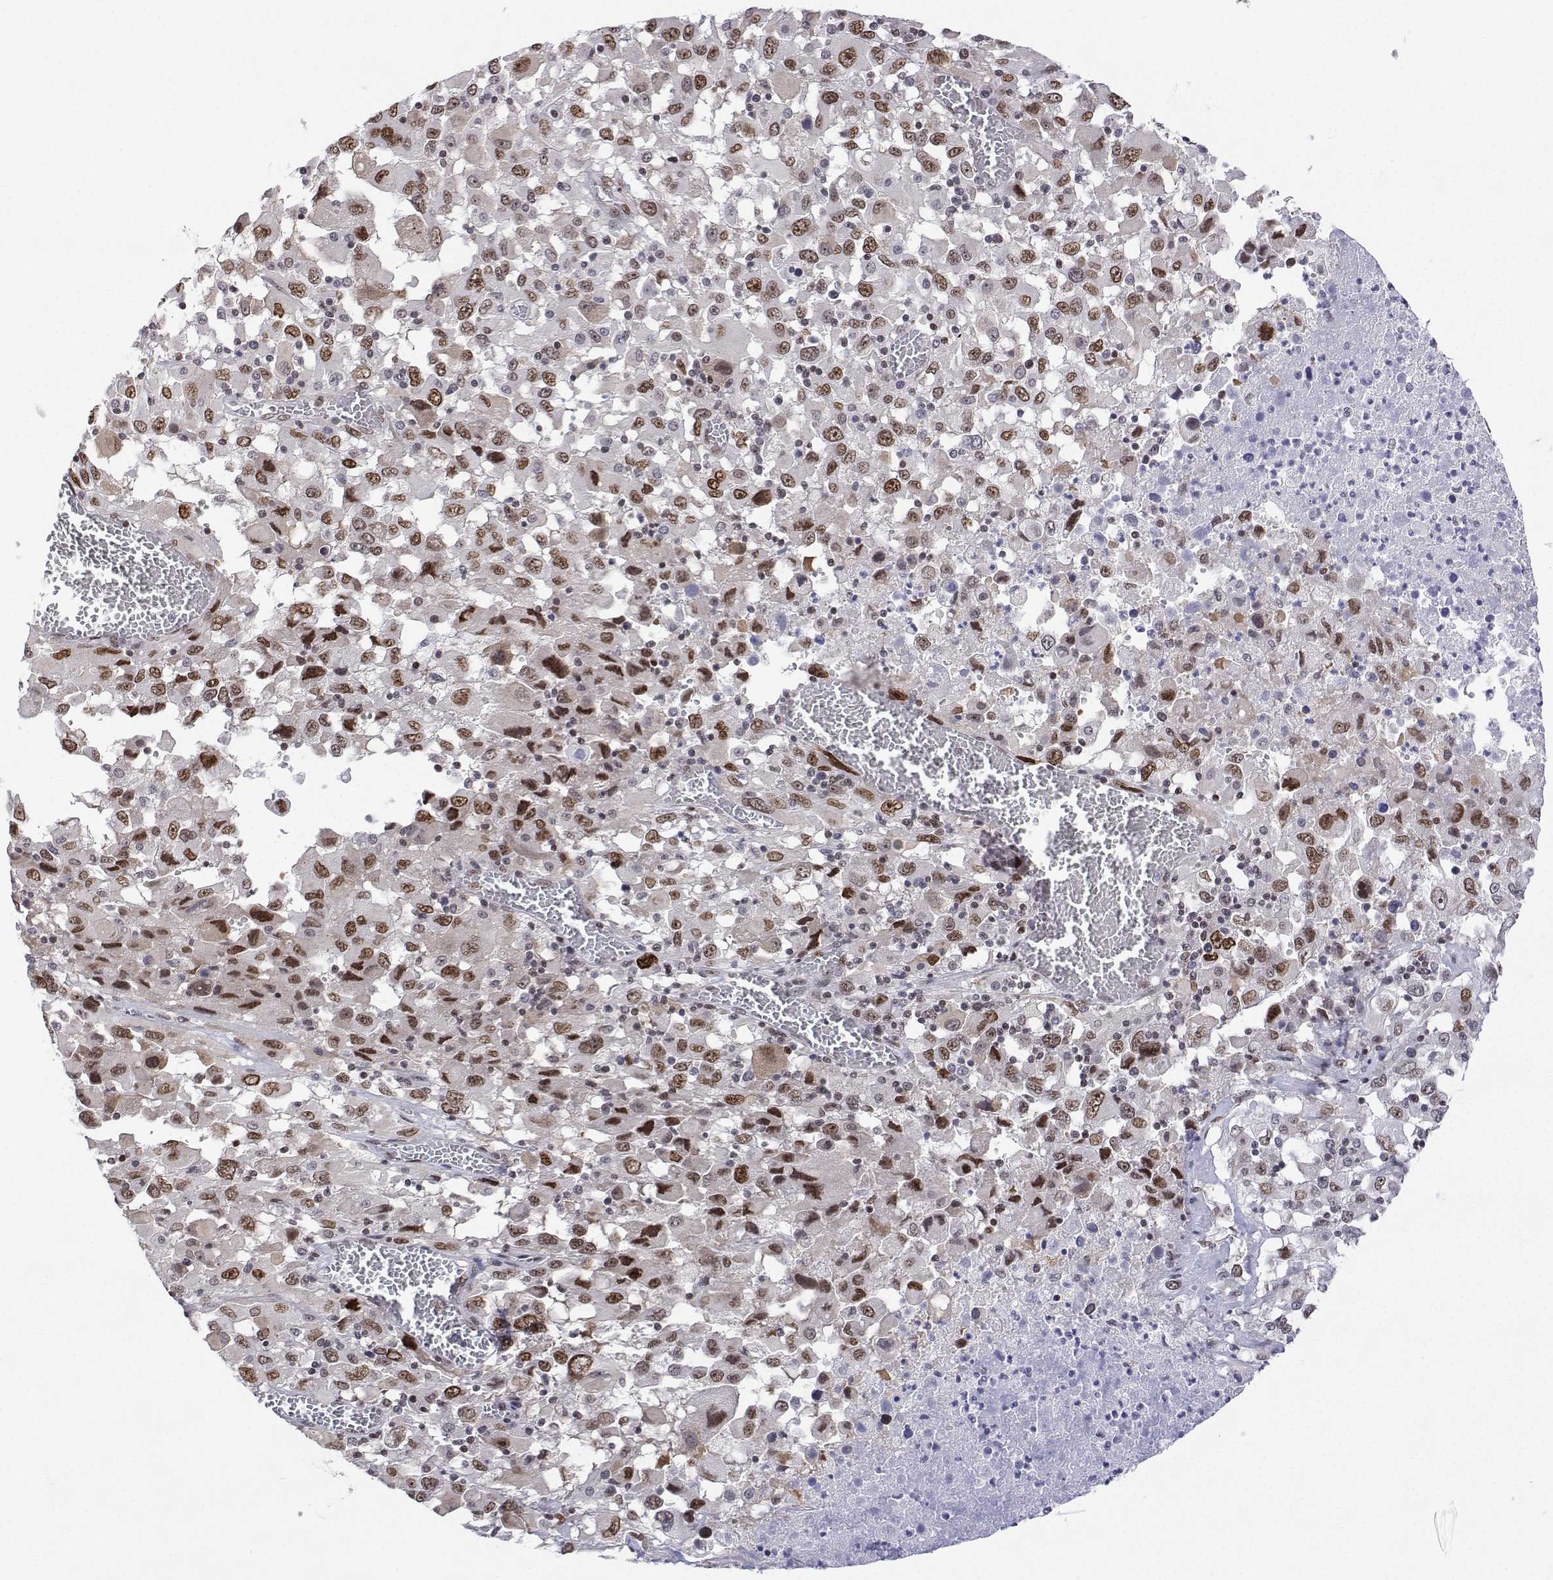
{"staining": {"intensity": "moderate", "quantity": ">75%", "location": "nuclear"}, "tissue": "melanoma", "cell_type": "Tumor cells", "image_type": "cancer", "snomed": [{"axis": "morphology", "description": "Malignant melanoma, Metastatic site"}, {"axis": "topography", "description": "Soft tissue"}], "caption": "Malignant melanoma (metastatic site) stained with immunohistochemistry (IHC) shows moderate nuclear staining in approximately >75% of tumor cells. (Brightfield microscopy of DAB IHC at high magnification).", "gene": "XPC", "patient": {"sex": "male", "age": 50}}